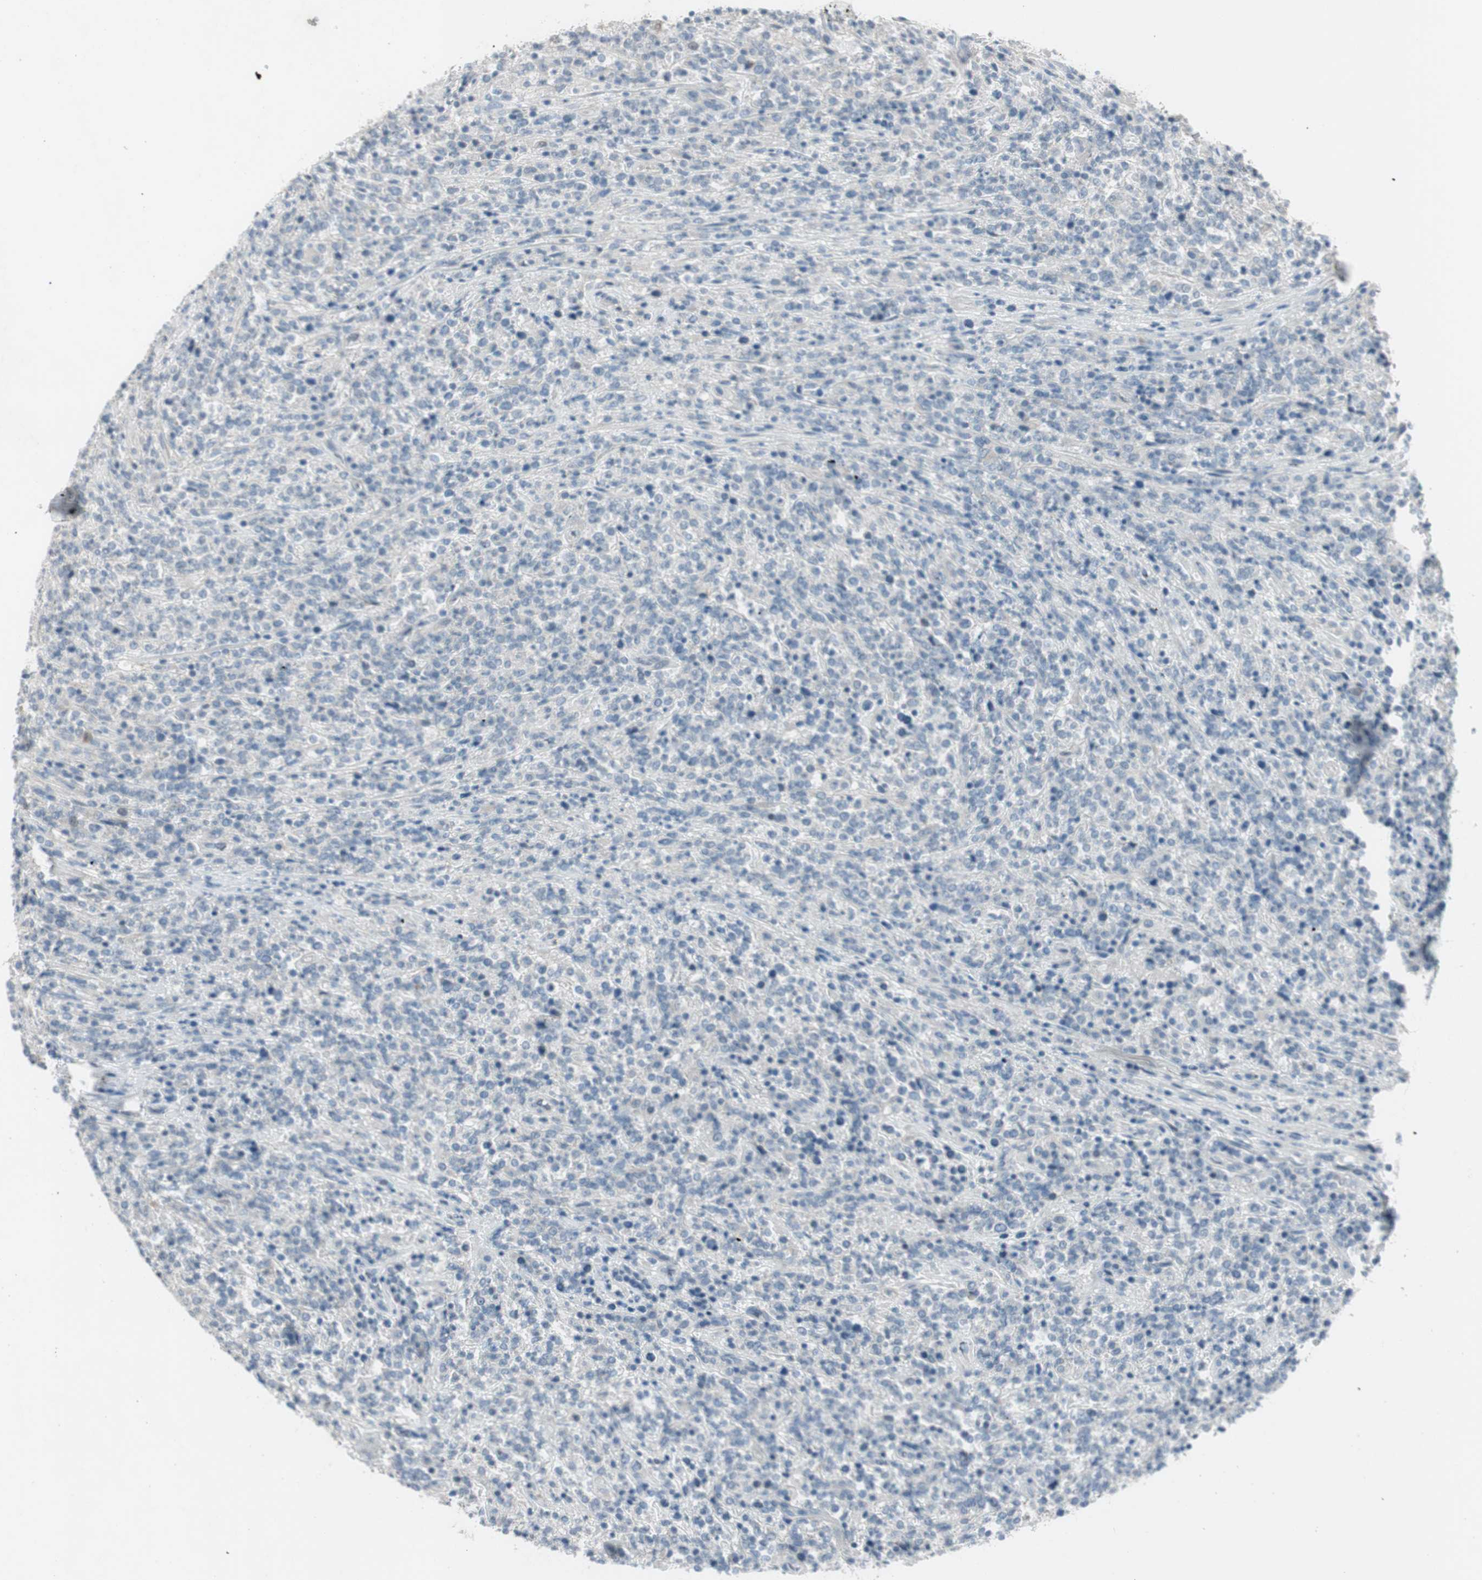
{"staining": {"intensity": "negative", "quantity": "none", "location": "none"}, "tissue": "lymphoma", "cell_type": "Tumor cells", "image_type": "cancer", "snomed": [{"axis": "morphology", "description": "Malignant lymphoma, non-Hodgkin's type, High grade"}, {"axis": "topography", "description": "Soft tissue"}], "caption": "Tumor cells are negative for protein expression in human lymphoma.", "gene": "MAPRE3", "patient": {"sex": "male", "age": 18}}